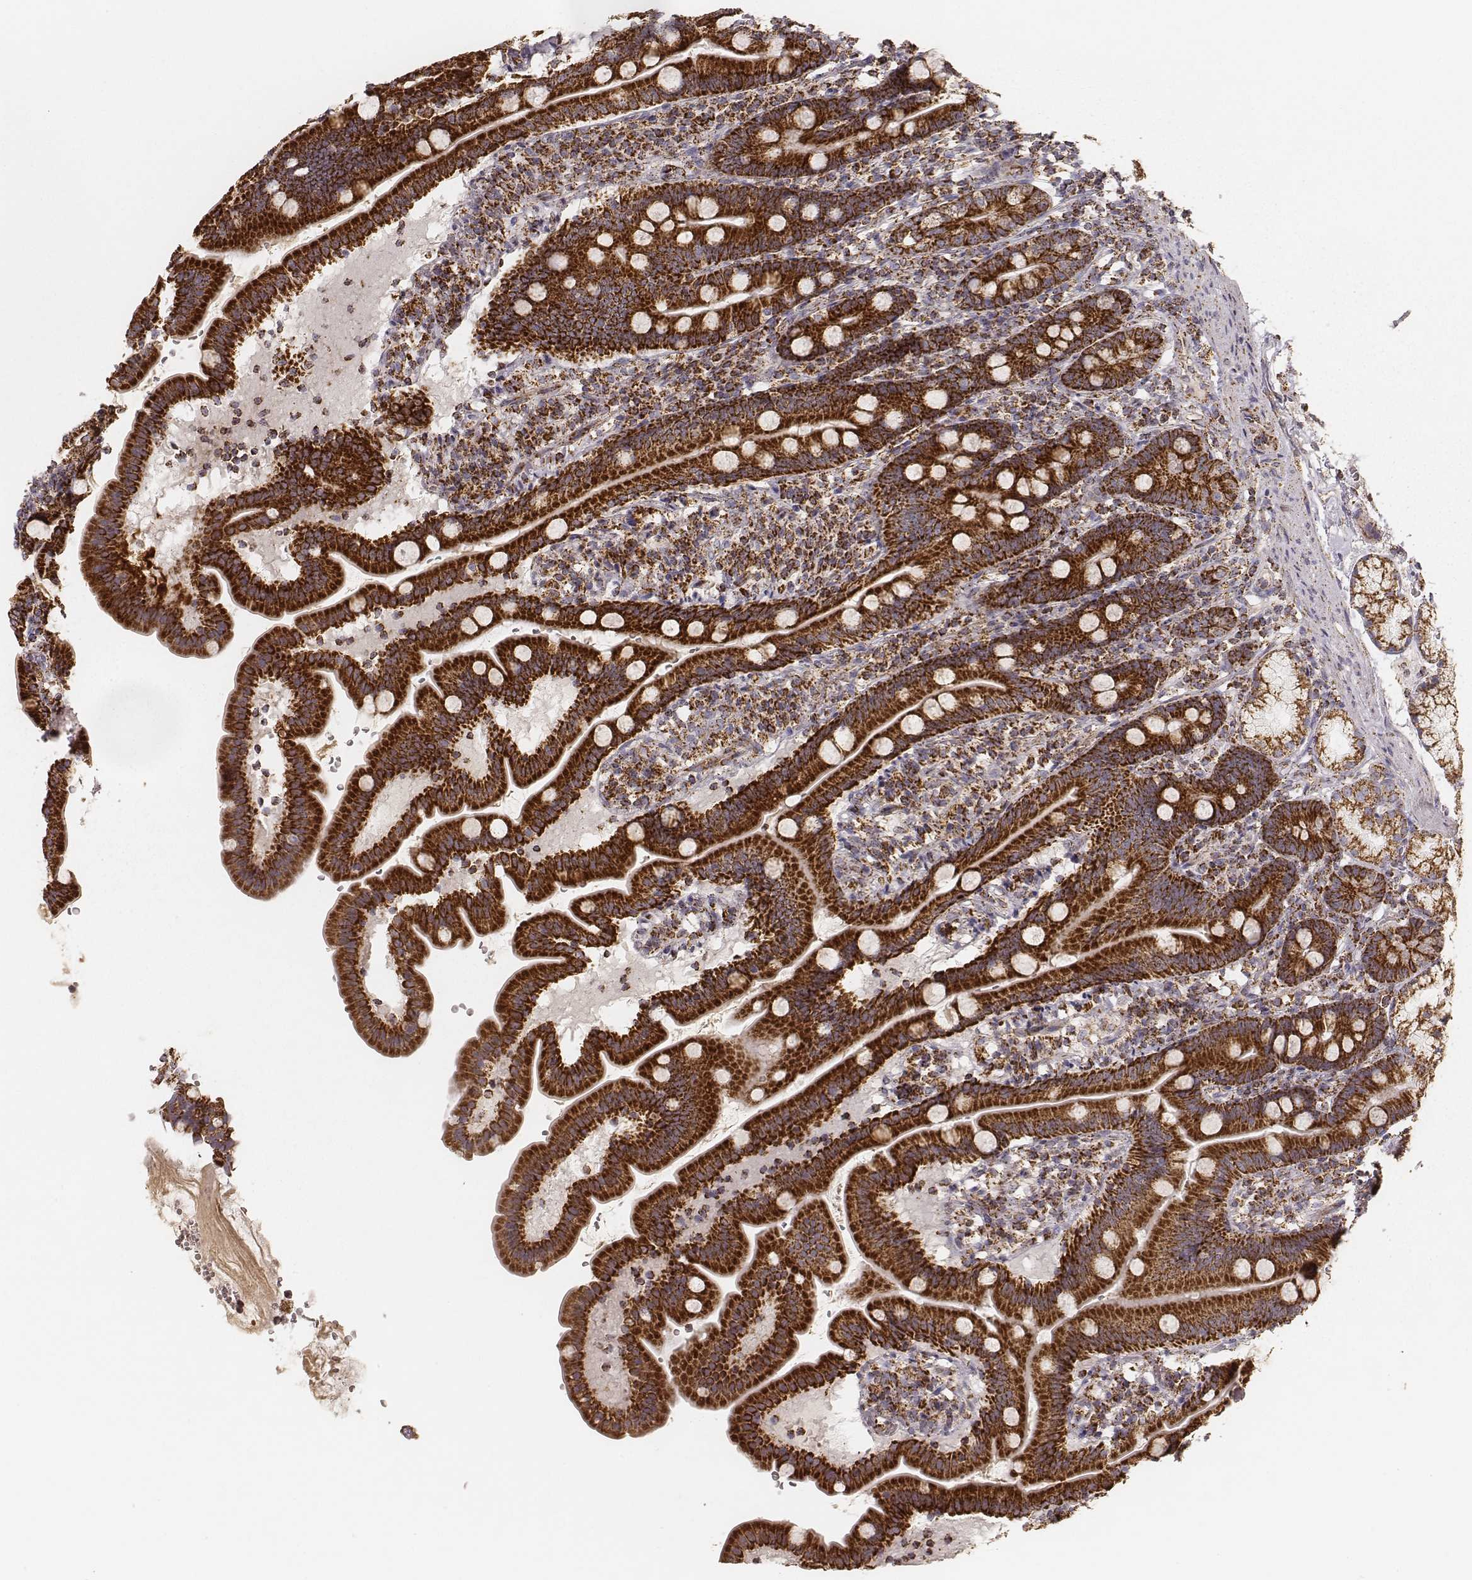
{"staining": {"intensity": "strong", "quantity": ">75%", "location": "cytoplasmic/membranous"}, "tissue": "duodenum", "cell_type": "Glandular cells", "image_type": "normal", "snomed": [{"axis": "morphology", "description": "Normal tissue, NOS"}, {"axis": "topography", "description": "Duodenum"}], "caption": "Immunohistochemical staining of benign duodenum reveals >75% levels of strong cytoplasmic/membranous protein positivity in about >75% of glandular cells. The staining was performed using DAB, with brown indicating positive protein expression. Nuclei are stained blue with hematoxylin.", "gene": "CS", "patient": {"sex": "female", "age": 67}}